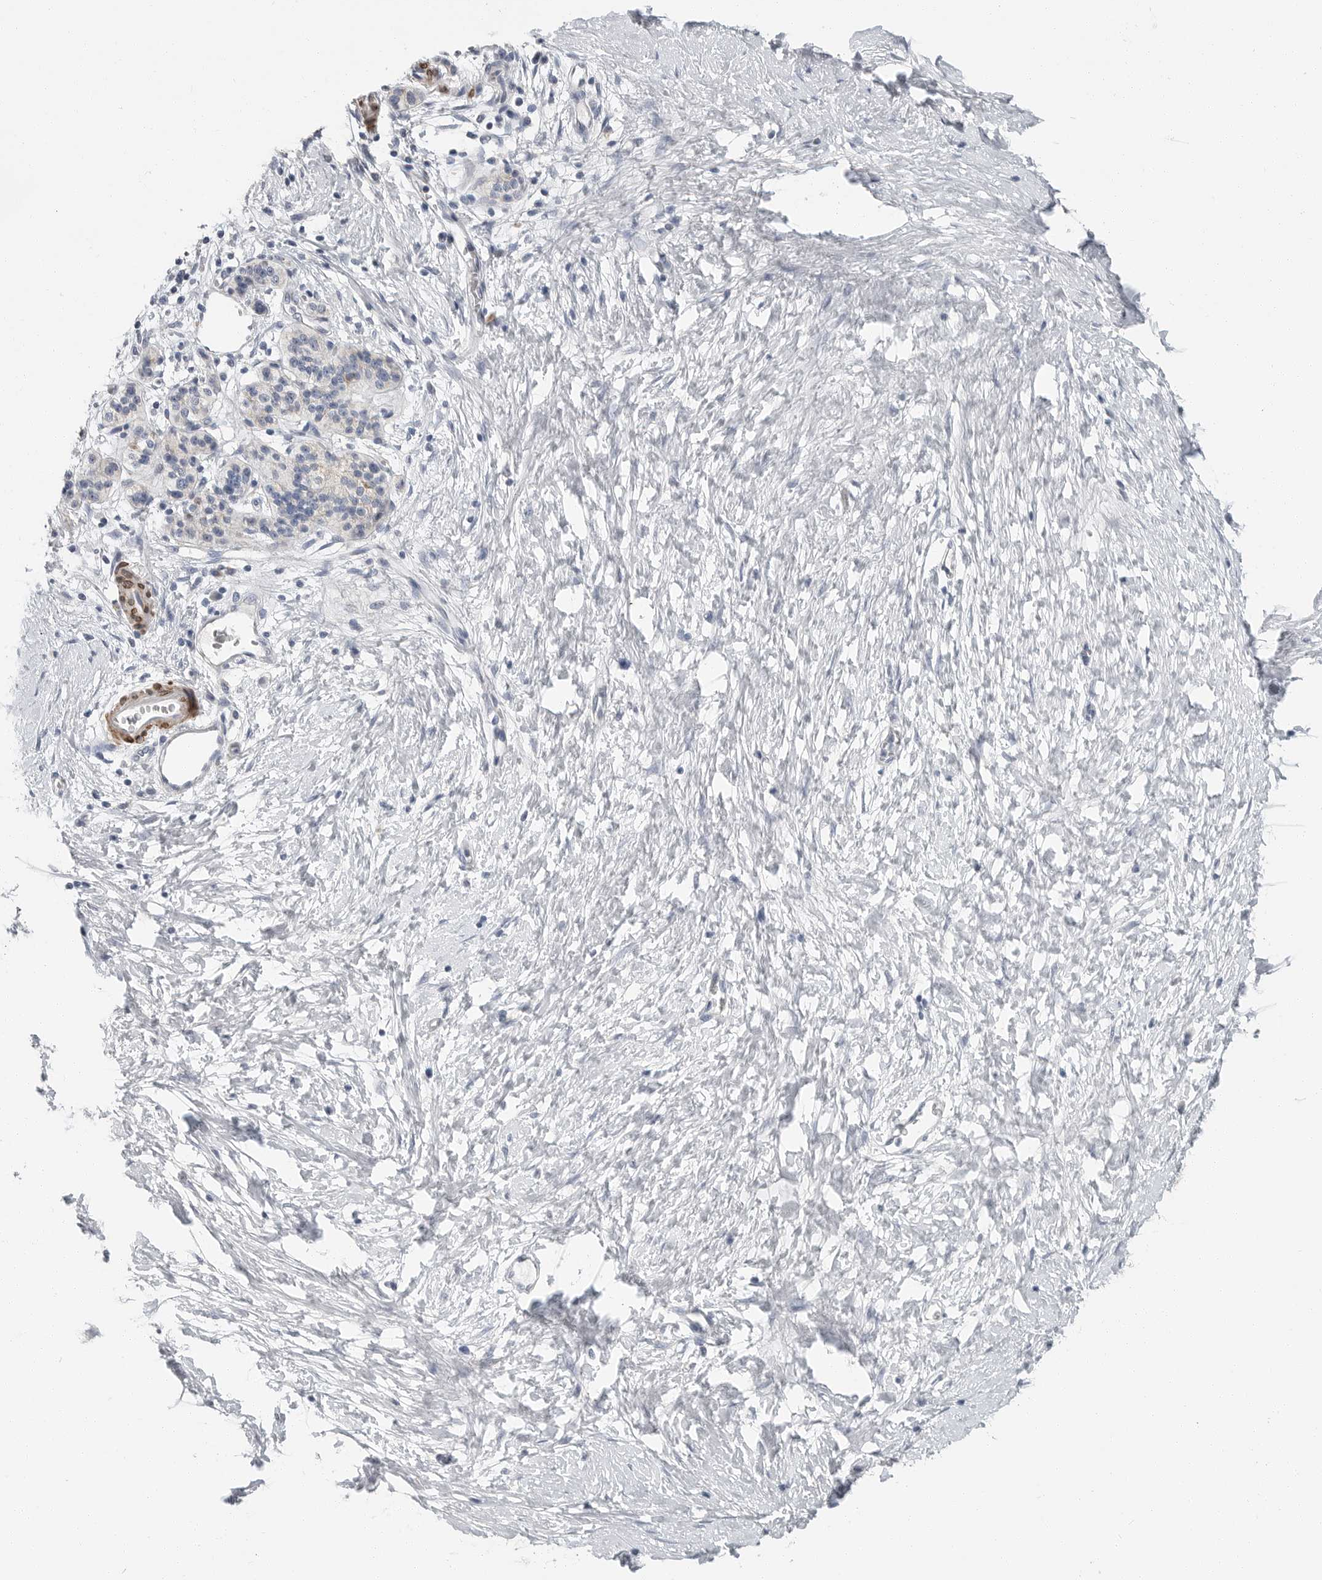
{"staining": {"intensity": "negative", "quantity": "none", "location": "none"}, "tissue": "pancreatic cancer", "cell_type": "Tumor cells", "image_type": "cancer", "snomed": [{"axis": "morphology", "description": "Adenocarcinoma, NOS"}, {"axis": "topography", "description": "Pancreas"}], "caption": "Immunohistochemistry (IHC) image of pancreatic adenocarcinoma stained for a protein (brown), which demonstrates no staining in tumor cells. (DAB (3,3'-diaminobenzidine) immunohistochemistry, high magnification).", "gene": "PLN", "patient": {"sex": "male", "age": 50}}